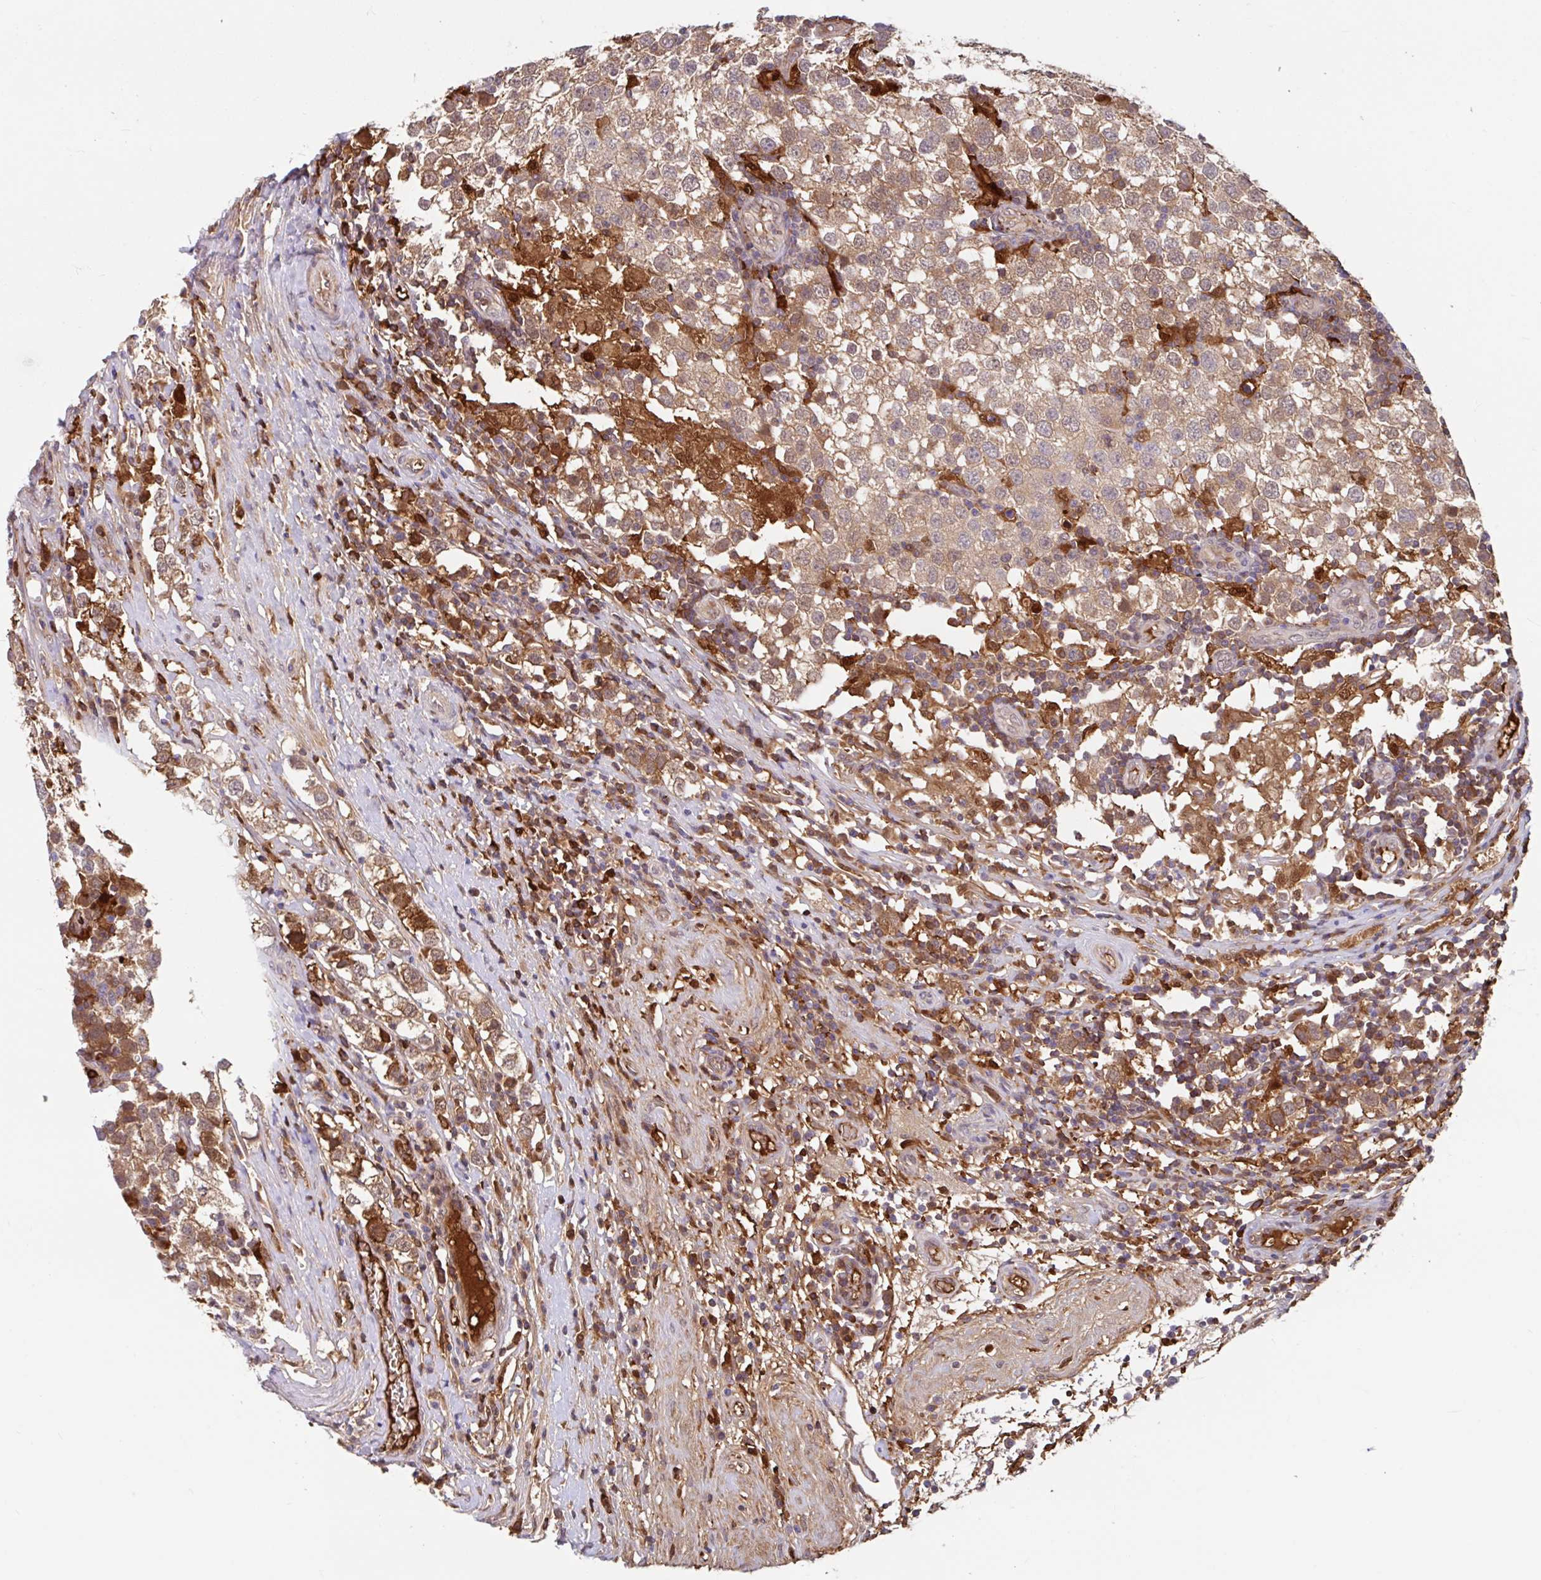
{"staining": {"intensity": "weak", "quantity": ">75%", "location": "cytoplasmic/membranous"}, "tissue": "testis cancer", "cell_type": "Tumor cells", "image_type": "cancer", "snomed": [{"axis": "morphology", "description": "Seminoma, NOS"}, {"axis": "topography", "description": "Testis"}], "caption": "This image reveals immunohistochemistry staining of testis cancer, with low weak cytoplasmic/membranous expression in approximately >75% of tumor cells.", "gene": "BLVRA", "patient": {"sex": "male", "age": 34}}